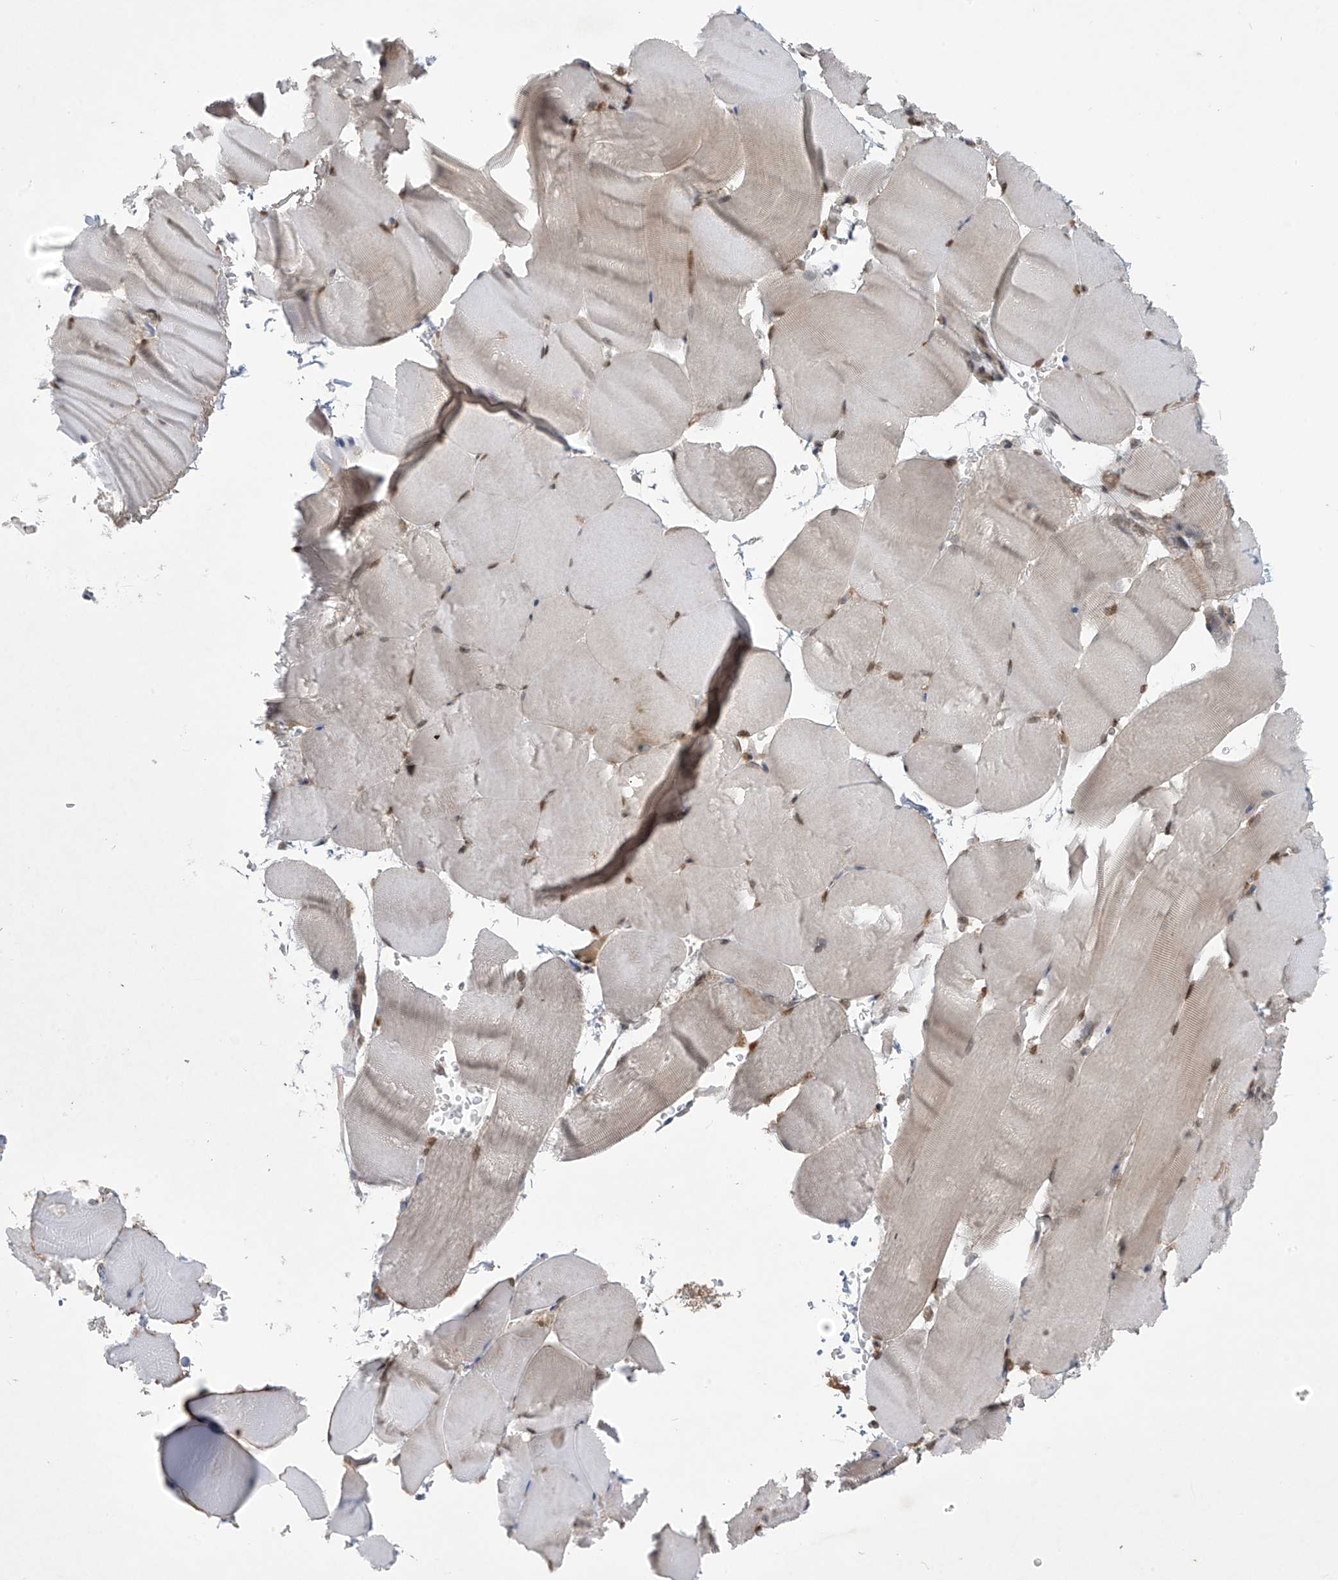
{"staining": {"intensity": "weak", "quantity": "25%-75%", "location": "cytoplasmic/membranous,nuclear"}, "tissue": "skeletal muscle", "cell_type": "Myocytes", "image_type": "normal", "snomed": [{"axis": "morphology", "description": "Normal tissue, NOS"}, {"axis": "topography", "description": "Skeletal muscle"}, {"axis": "topography", "description": "Parathyroid gland"}], "caption": "Myocytes display low levels of weak cytoplasmic/membranous,nuclear positivity in approximately 25%-75% of cells in unremarkable human skeletal muscle.", "gene": "LCOR", "patient": {"sex": "female", "age": 37}}